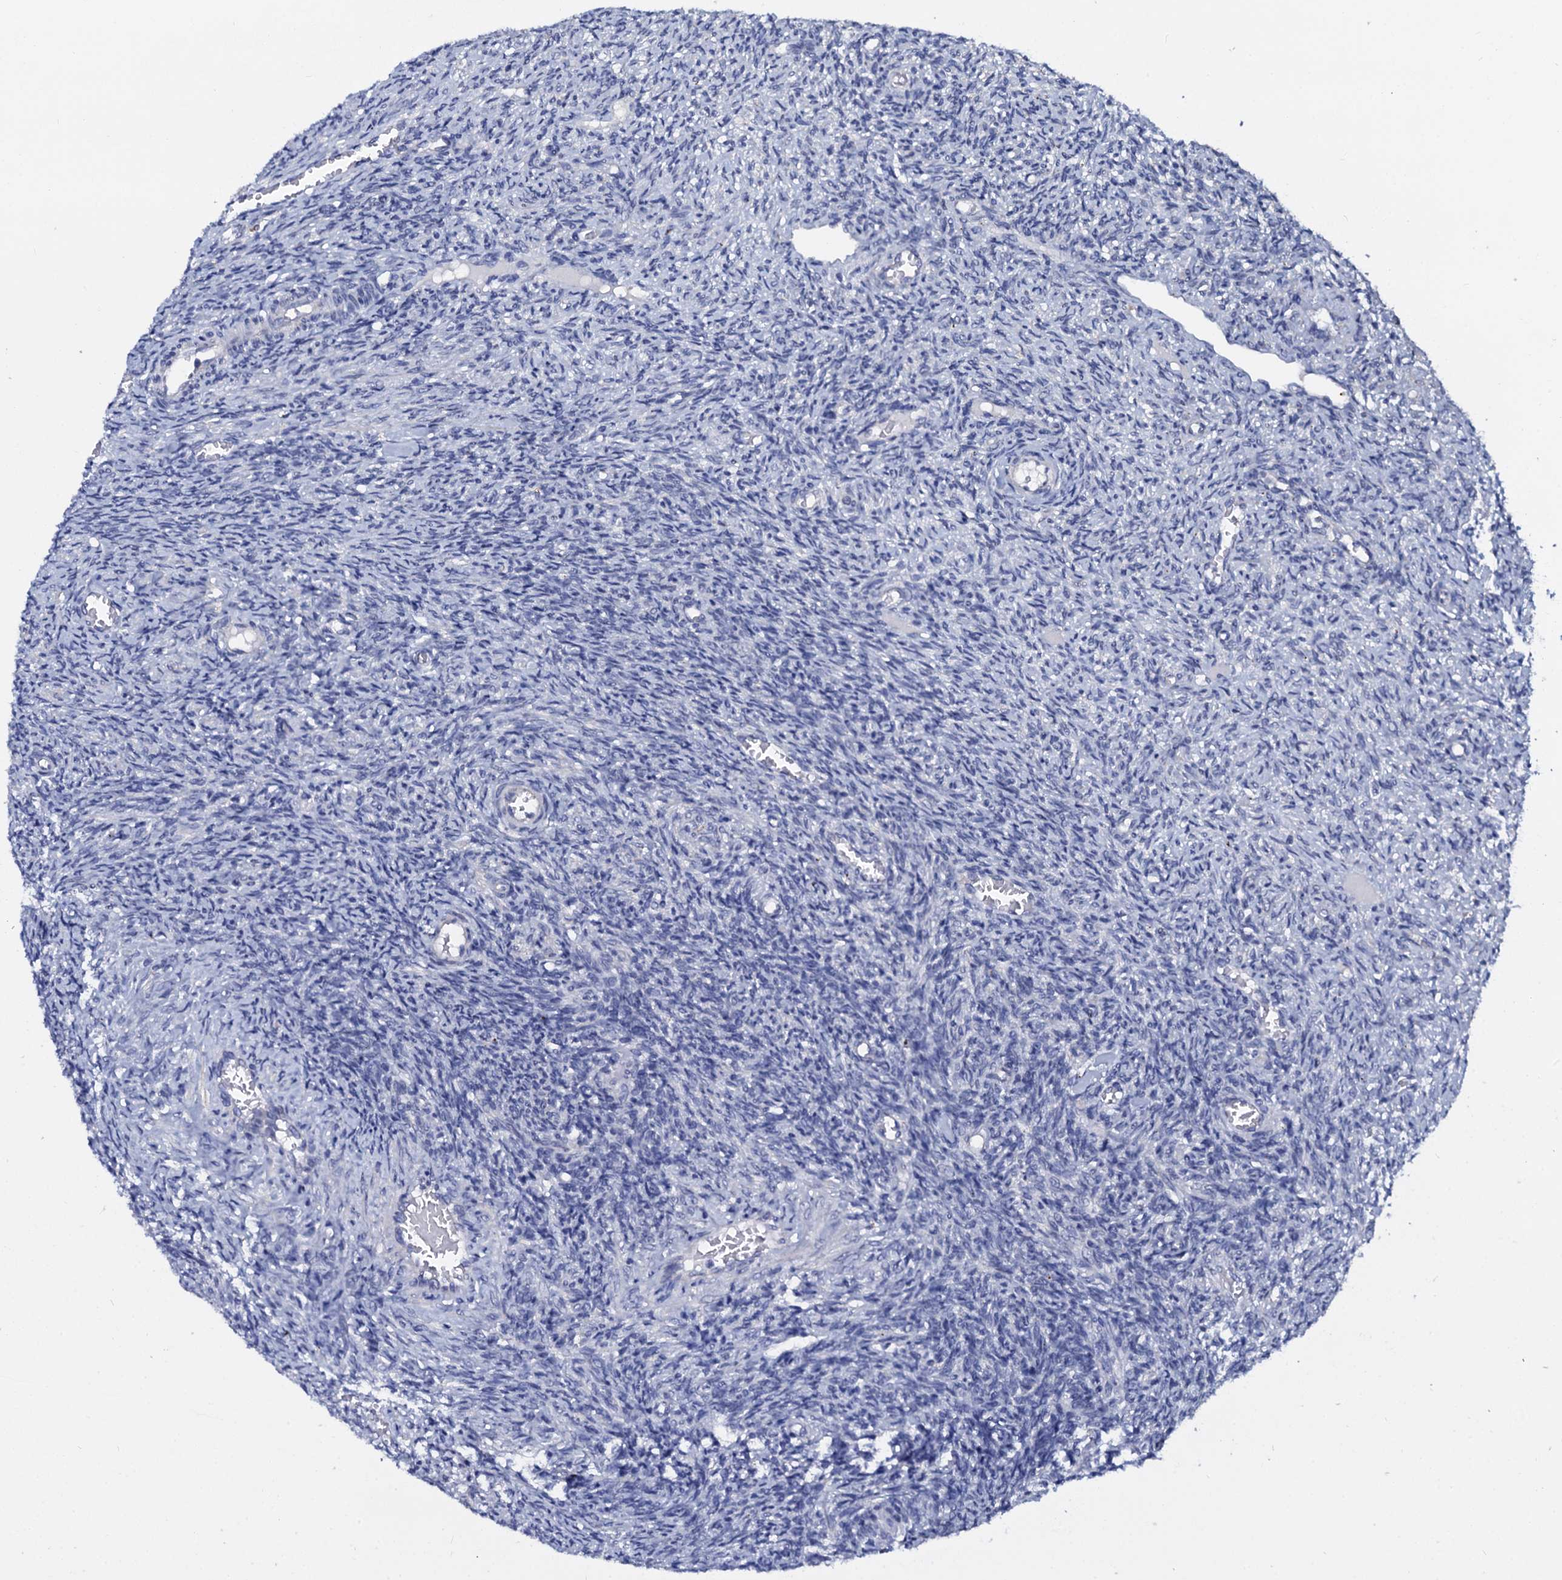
{"staining": {"intensity": "negative", "quantity": "none", "location": "none"}, "tissue": "ovary", "cell_type": "Follicle cells", "image_type": "normal", "snomed": [{"axis": "morphology", "description": "Normal tissue, NOS"}, {"axis": "topography", "description": "Ovary"}], "caption": "The immunohistochemistry (IHC) histopathology image has no significant expression in follicle cells of ovary.", "gene": "SLC37A4", "patient": {"sex": "female", "age": 27}}